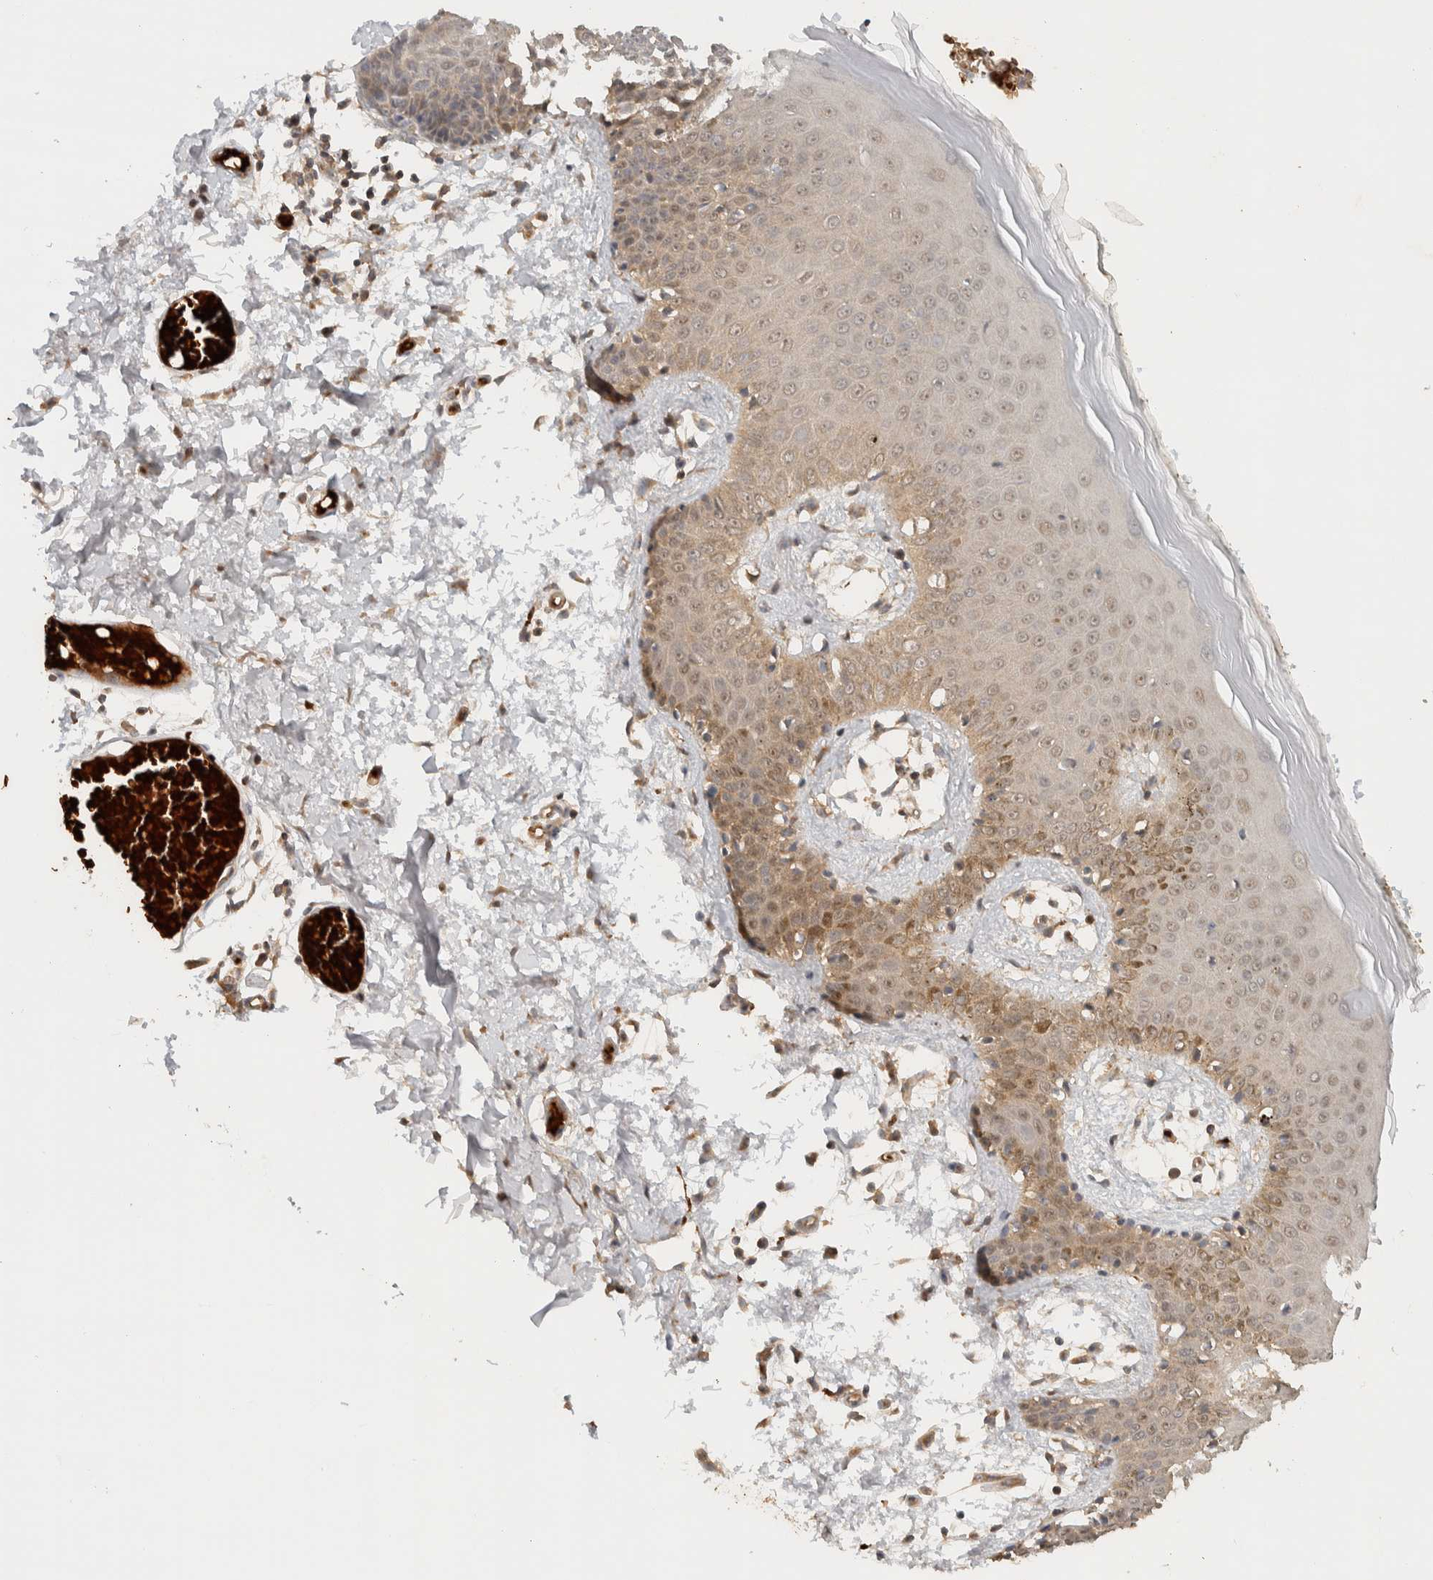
{"staining": {"intensity": "moderate", "quantity": ">75%", "location": "cytoplasmic/membranous"}, "tissue": "skin", "cell_type": "Fibroblasts", "image_type": "normal", "snomed": [{"axis": "morphology", "description": "Normal tissue, NOS"}, {"axis": "topography", "description": "Skin"}], "caption": "Brown immunohistochemical staining in normal skin exhibits moderate cytoplasmic/membranous positivity in approximately >75% of fibroblasts.", "gene": "TTI2", "patient": {"sex": "male", "age": 53}}